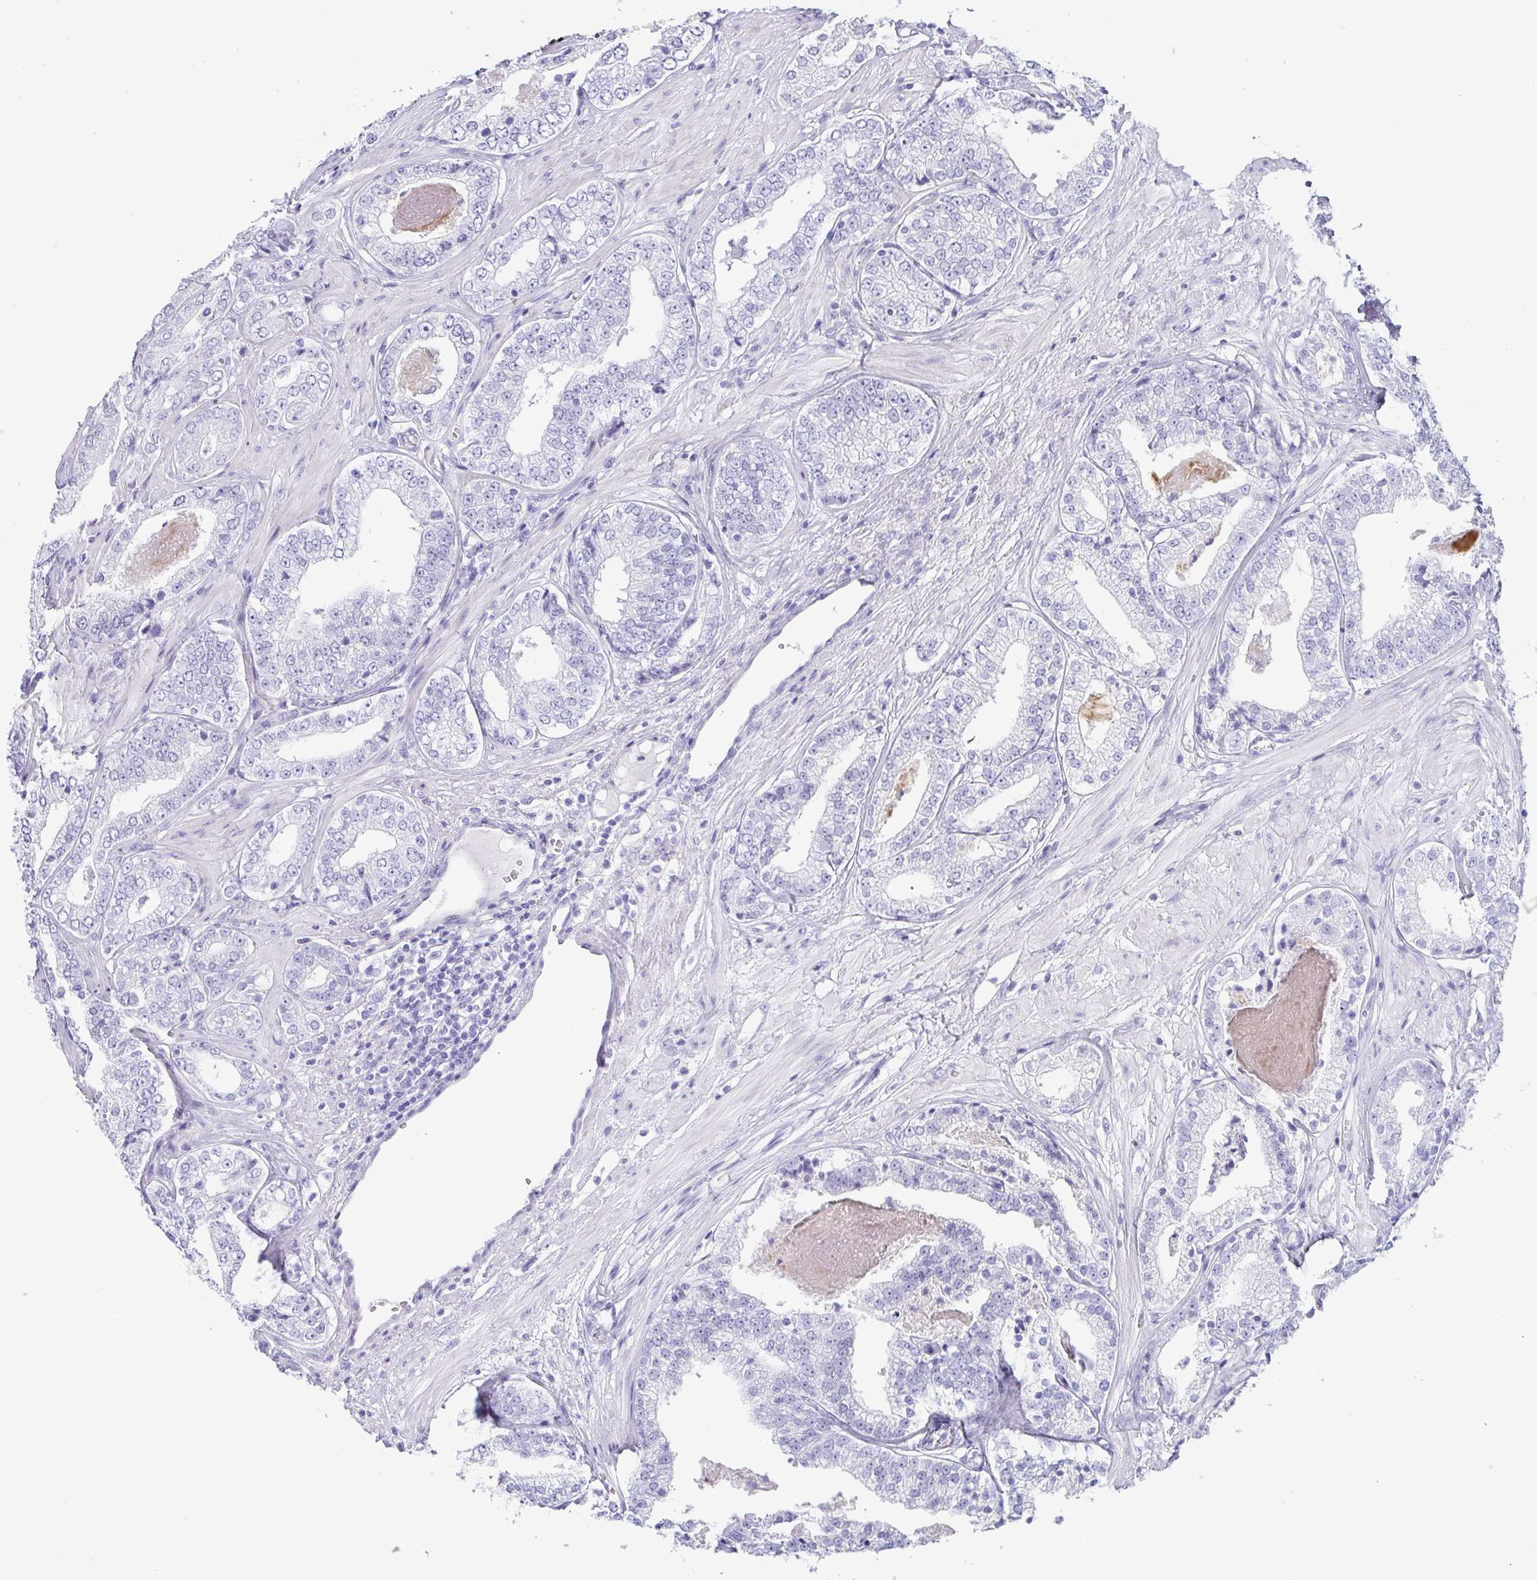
{"staining": {"intensity": "negative", "quantity": "none", "location": "none"}, "tissue": "prostate cancer", "cell_type": "Tumor cells", "image_type": "cancer", "snomed": [{"axis": "morphology", "description": "Adenocarcinoma, Low grade"}, {"axis": "topography", "description": "Prostate"}], "caption": "An immunohistochemistry micrograph of prostate adenocarcinoma (low-grade) is shown. There is no staining in tumor cells of prostate adenocarcinoma (low-grade).", "gene": "TEX19", "patient": {"sex": "male", "age": 60}}